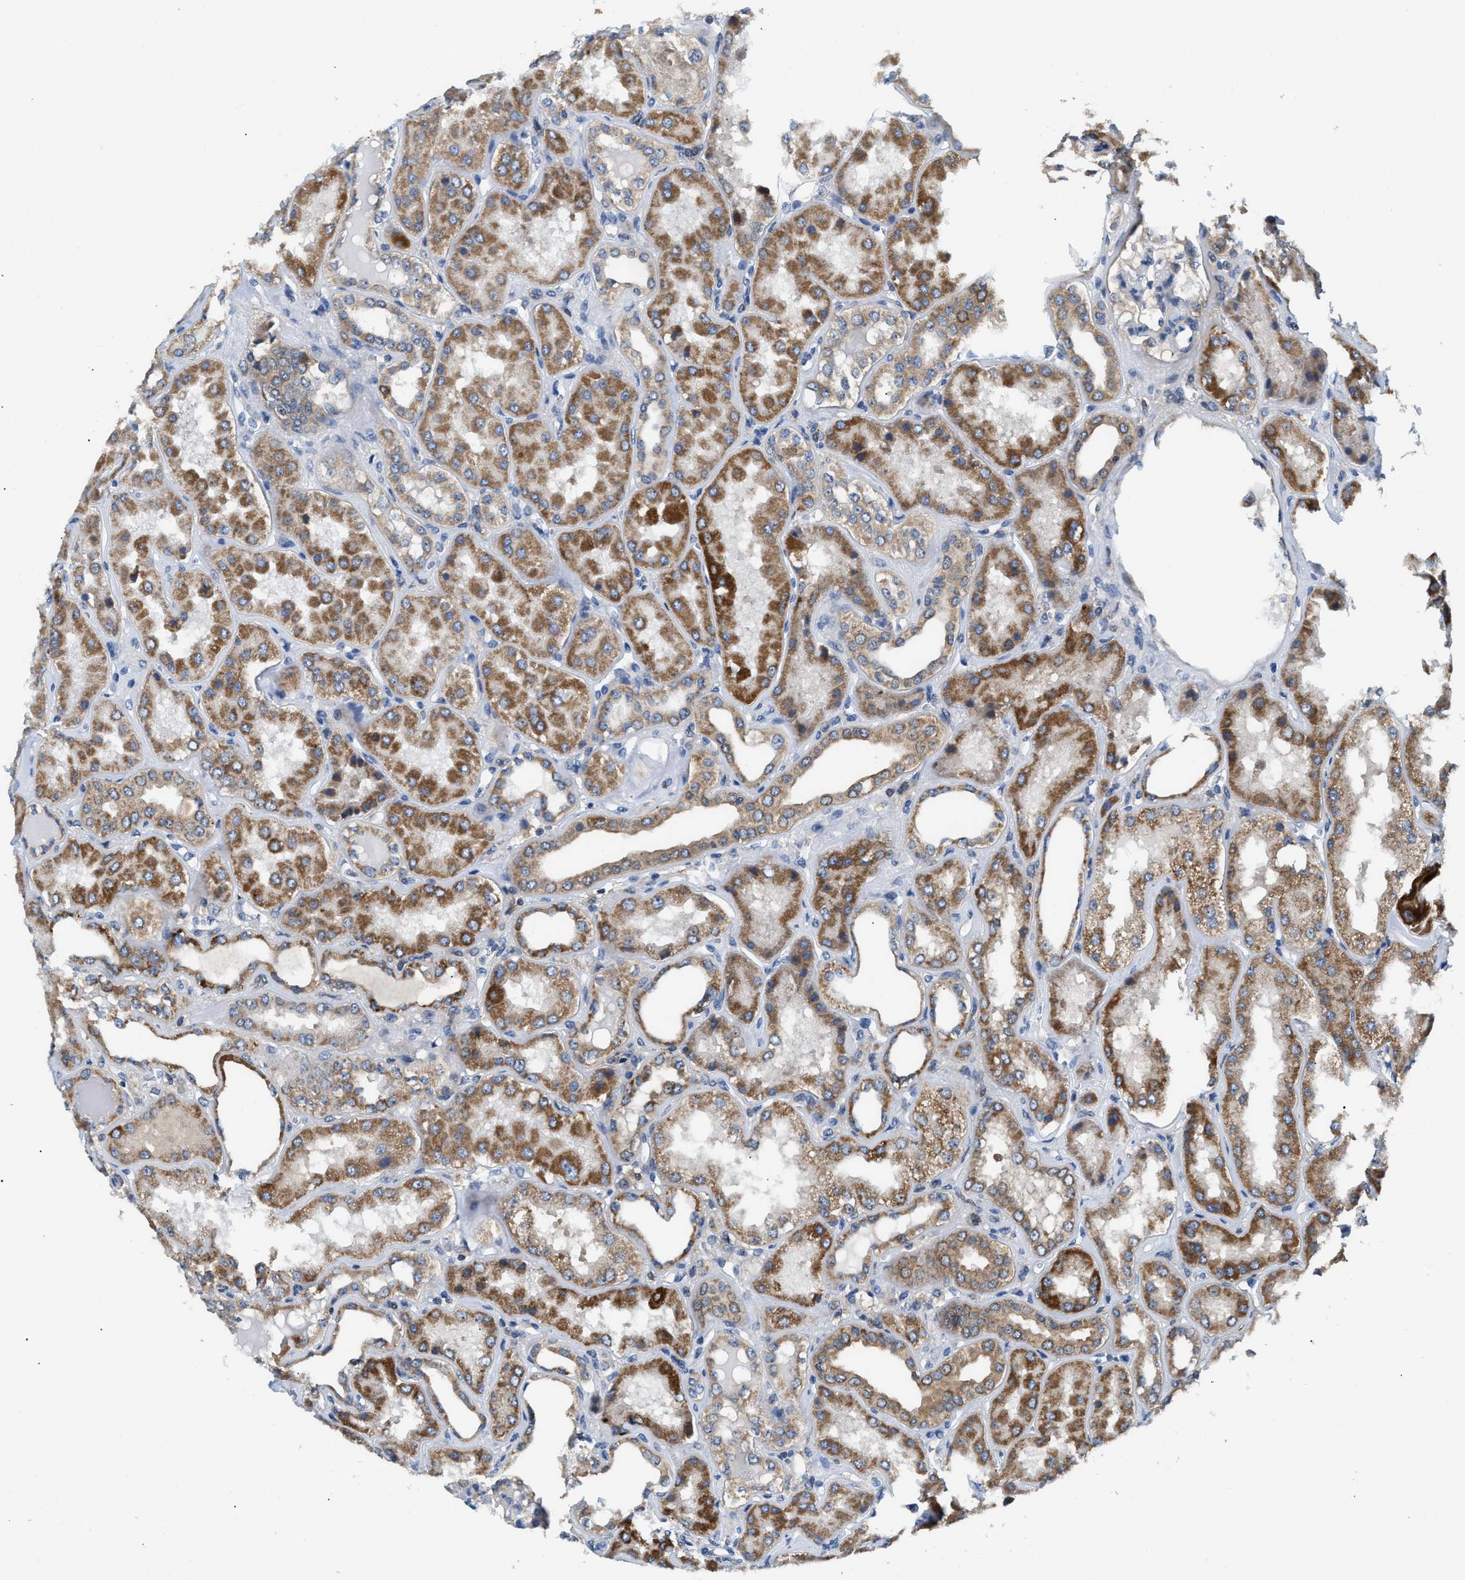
{"staining": {"intensity": "negative", "quantity": "none", "location": "none"}, "tissue": "kidney", "cell_type": "Cells in glomeruli", "image_type": "normal", "snomed": [{"axis": "morphology", "description": "Normal tissue, NOS"}, {"axis": "topography", "description": "Kidney"}], "caption": "A high-resolution histopathology image shows IHC staining of normal kidney, which displays no significant expression in cells in glomeruli.", "gene": "CCM2", "patient": {"sex": "female", "age": 56}}